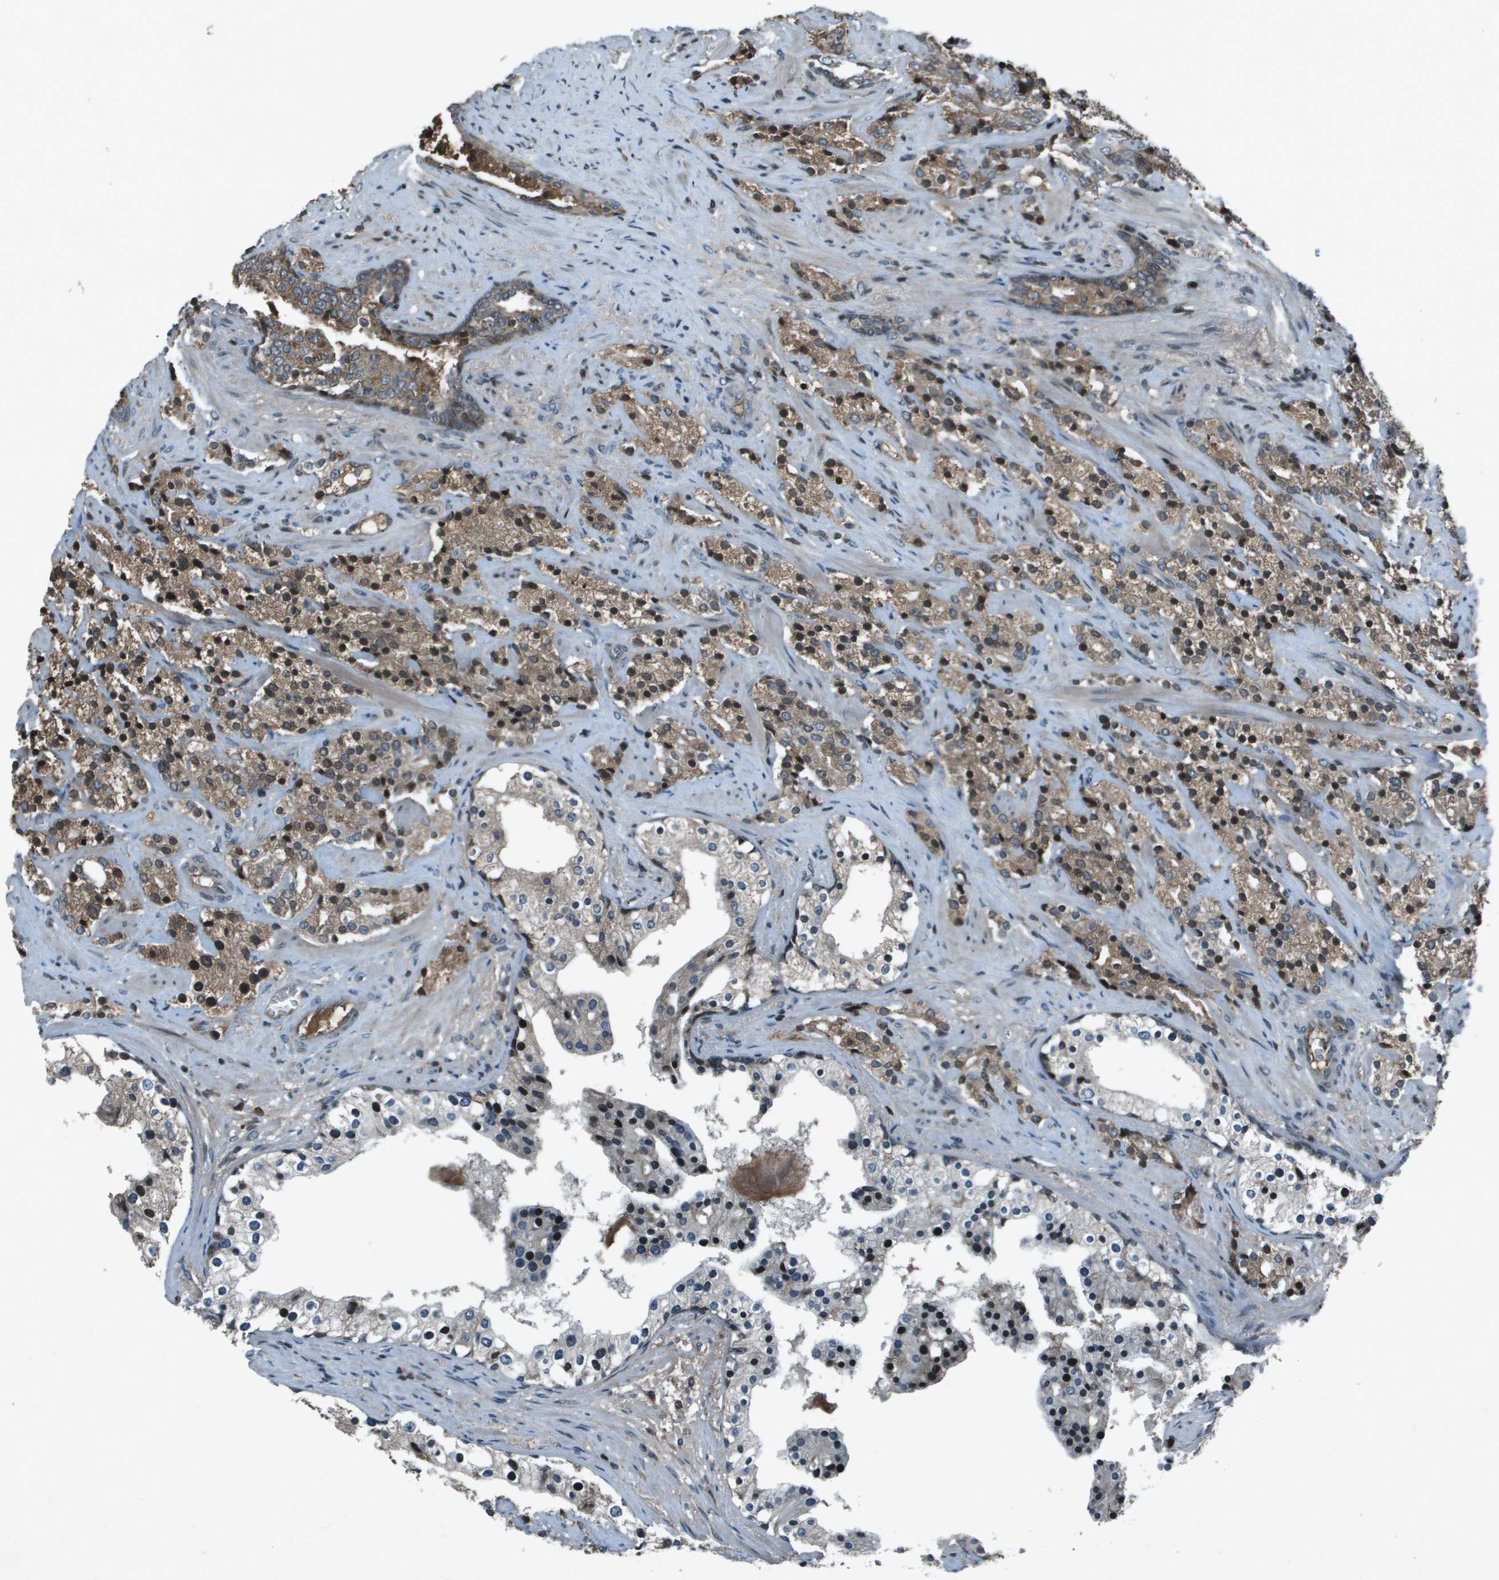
{"staining": {"intensity": "moderate", "quantity": ">75%", "location": "cytoplasmic/membranous,nuclear"}, "tissue": "prostate cancer", "cell_type": "Tumor cells", "image_type": "cancer", "snomed": [{"axis": "morphology", "description": "Adenocarcinoma, High grade"}, {"axis": "topography", "description": "Prostate"}], "caption": "DAB (3,3'-diaminobenzidine) immunohistochemical staining of human prostate cancer exhibits moderate cytoplasmic/membranous and nuclear protein staining in approximately >75% of tumor cells. (DAB (3,3'-diaminobenzidine) IHC with brightfield microscopy, high magnification).", "gene": "CXCL12", "patient": {"sex": "male", "age": 71}}